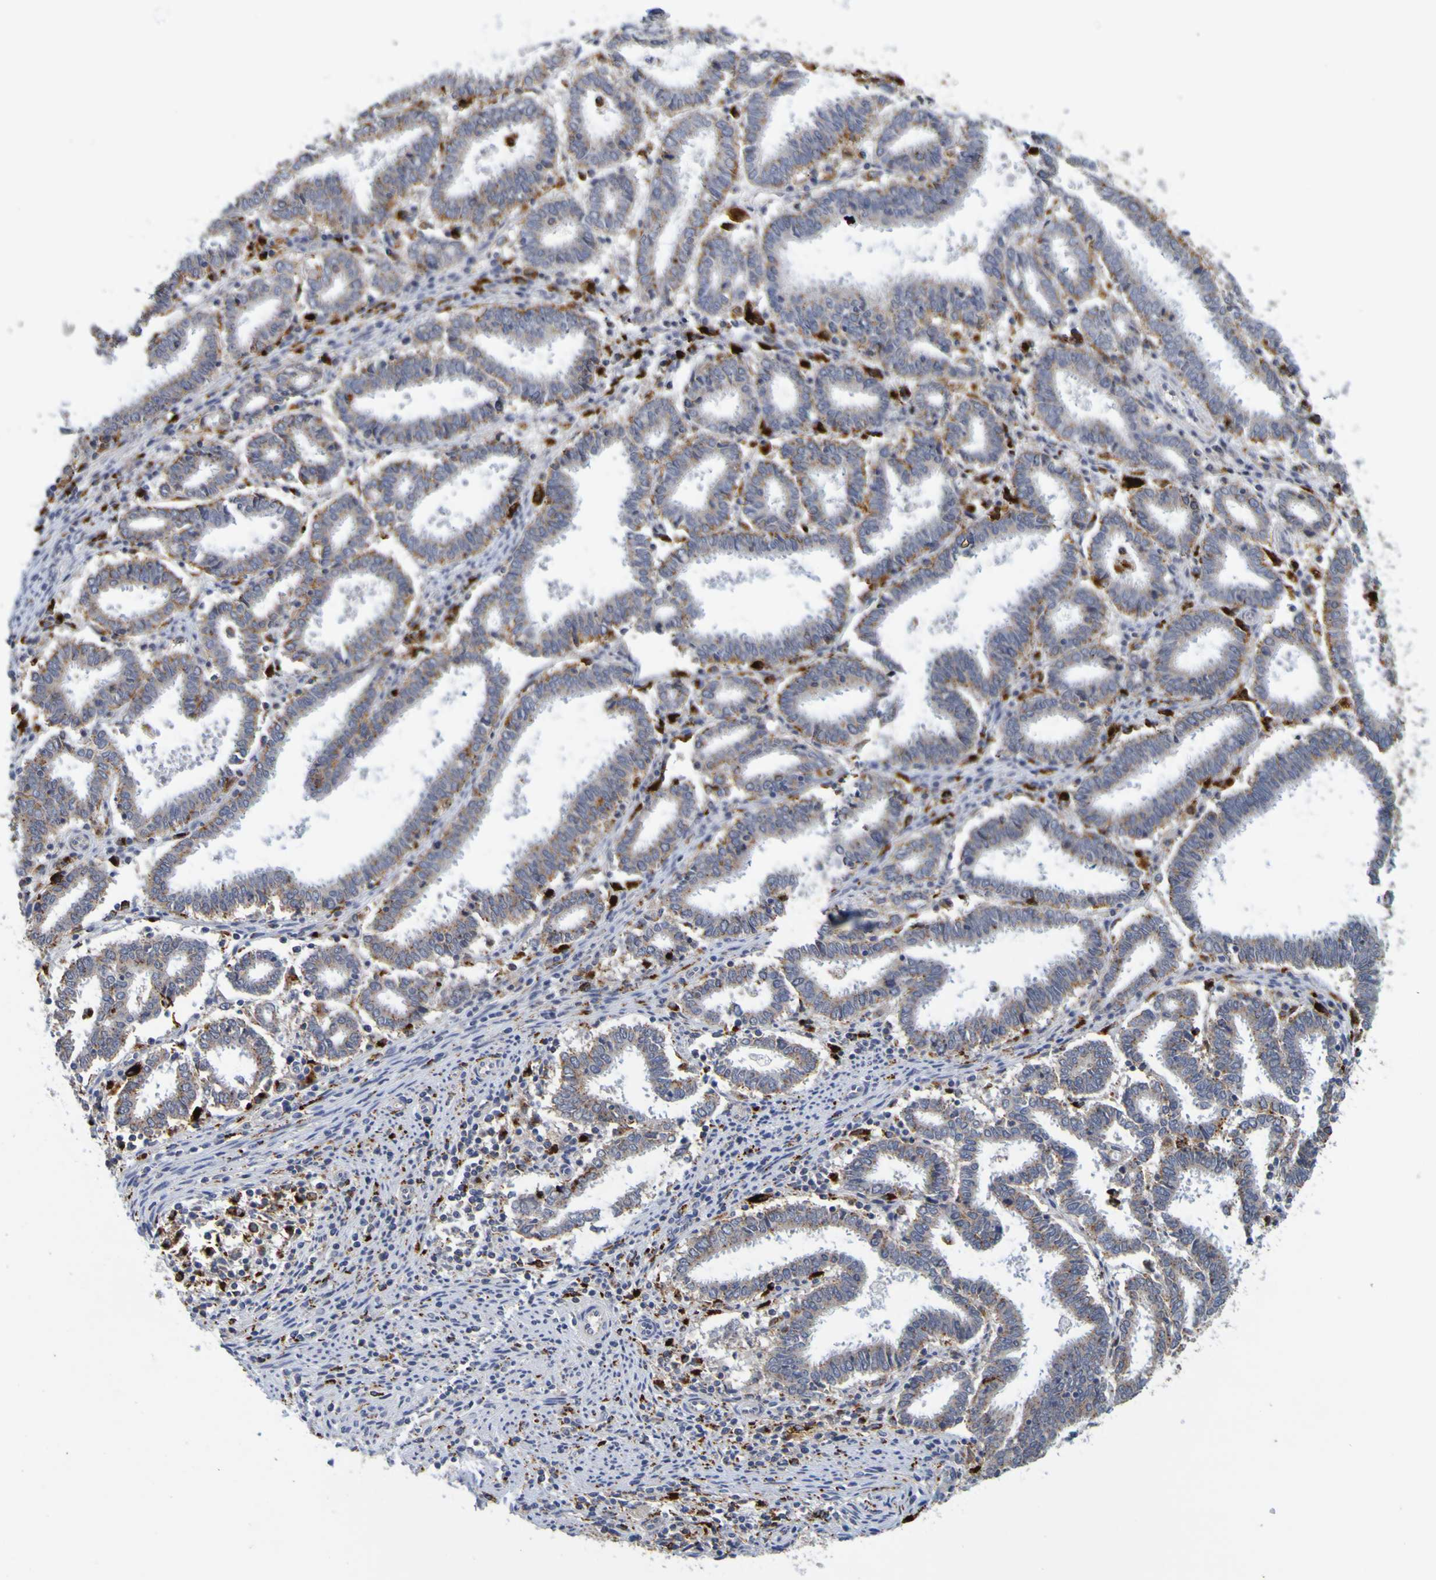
{"staining": {"intensity": "moderate", "quantity": "<25%", "location": "cytoplasmic/membranous"}, "tissue": "endometrial cancer", "cell_type": "Tumor cells", "image_type": "cancer", "snomed": [{"axis": "morphology", "description": "Adenocarcinoma, NOS"}, {"axis": "topography", "description": "Uterus"}], "caption": "A brown stain highlights moderate cytoplasmic/membranous positivity of a protein in endometrial adenocarcinoma tumor cells. (brown staining indicates protein expression, while blue staining denotes nuclei).", "gene": "TPH1", "patient": {"sex": "female", "age": 83}}